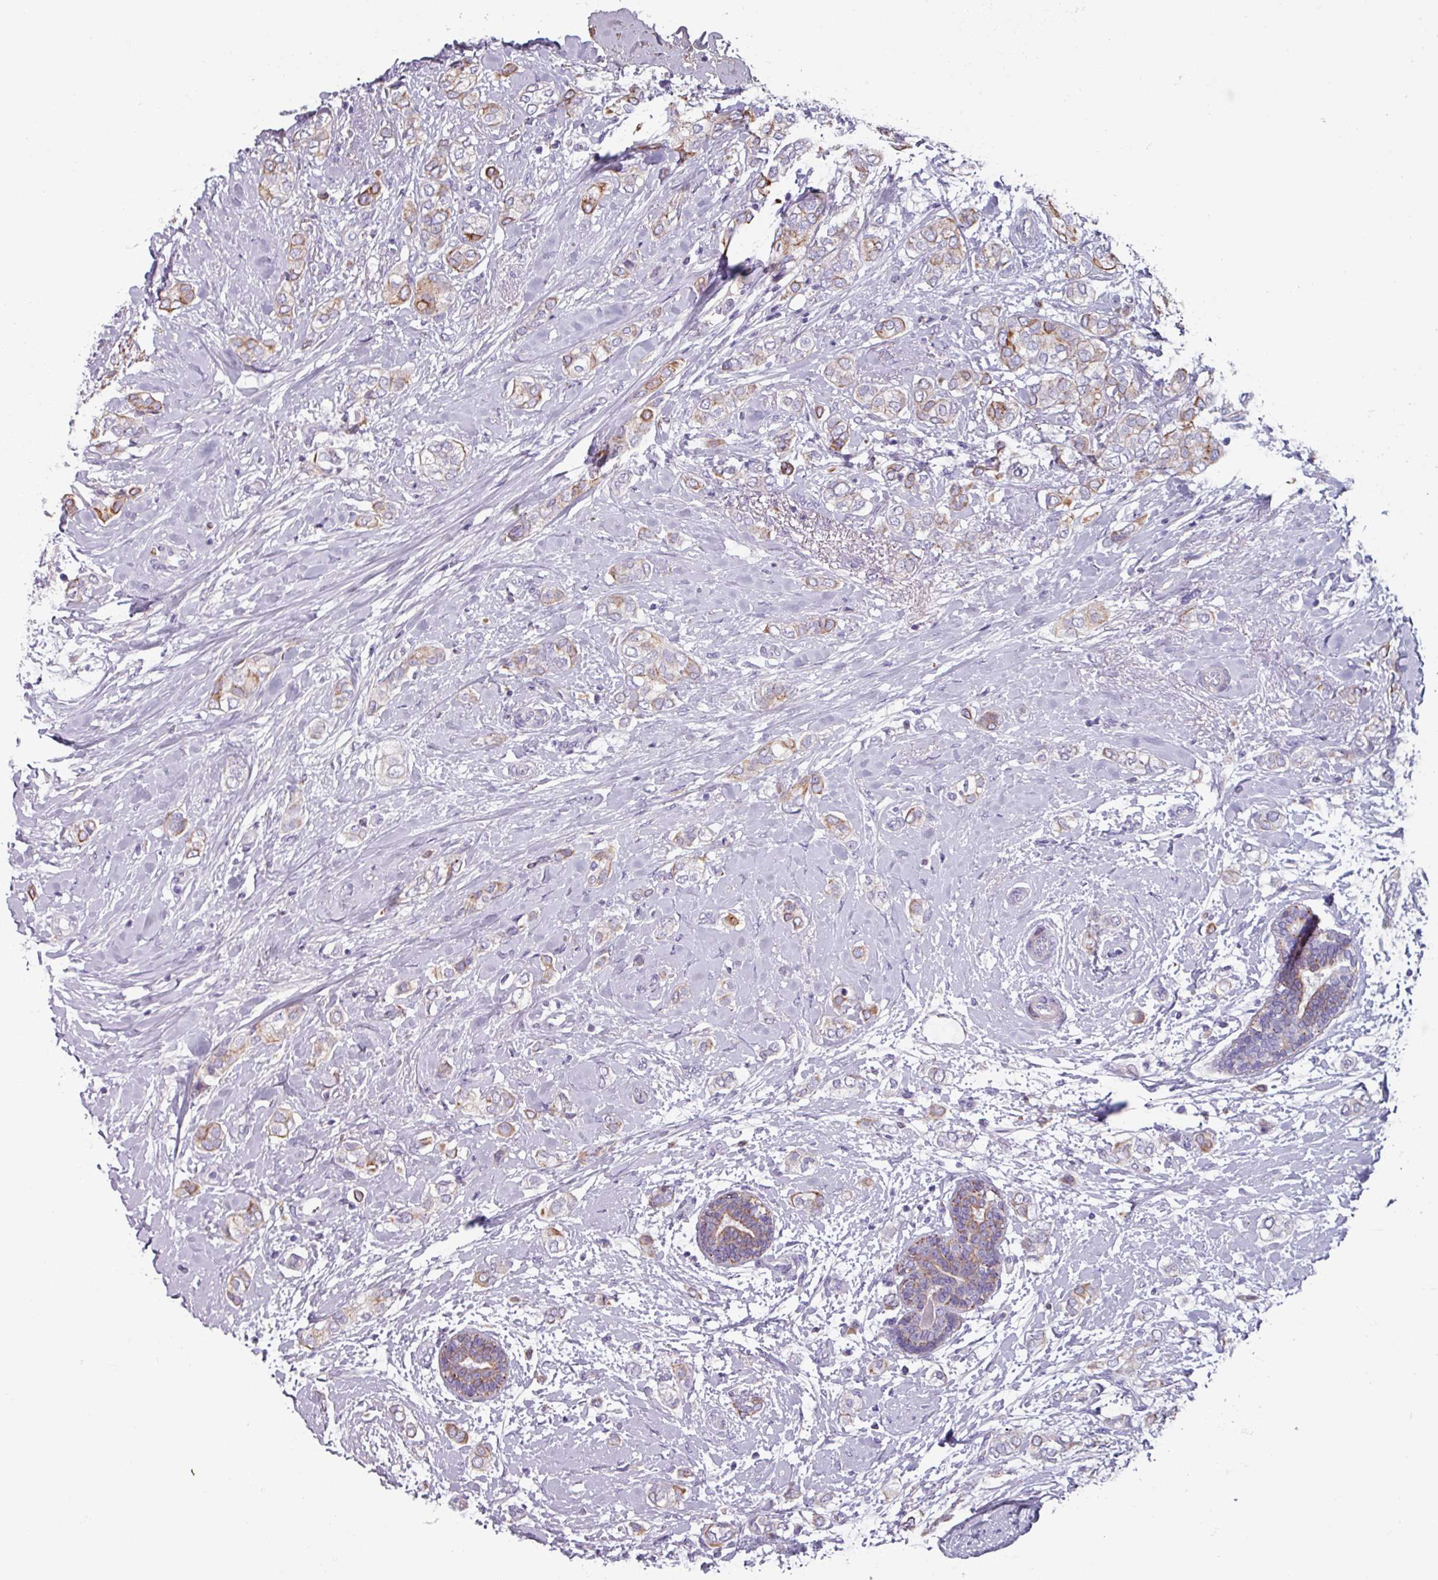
{"staining": {"intensity": "moderate", "quantity": "<25%", "location": "cytoplasmic/membranous"}, "tissue": "breast cancer", "cell_type": "Tumor cells", "image_type": "cancer", "snomed": [{"axis": "morphology", "description": "Duct carcinoma"}, {"axis": "topography", "description": "Breast"}], "caption": "Human breast intraductal carcinoma stained for a protein (brown) demonstrates moderate cytoplasmic/membranous positive positivity in about <25% of tumor cells.", "gene": "SPESP1", "patient": {"sex": "female", "age": 73}}